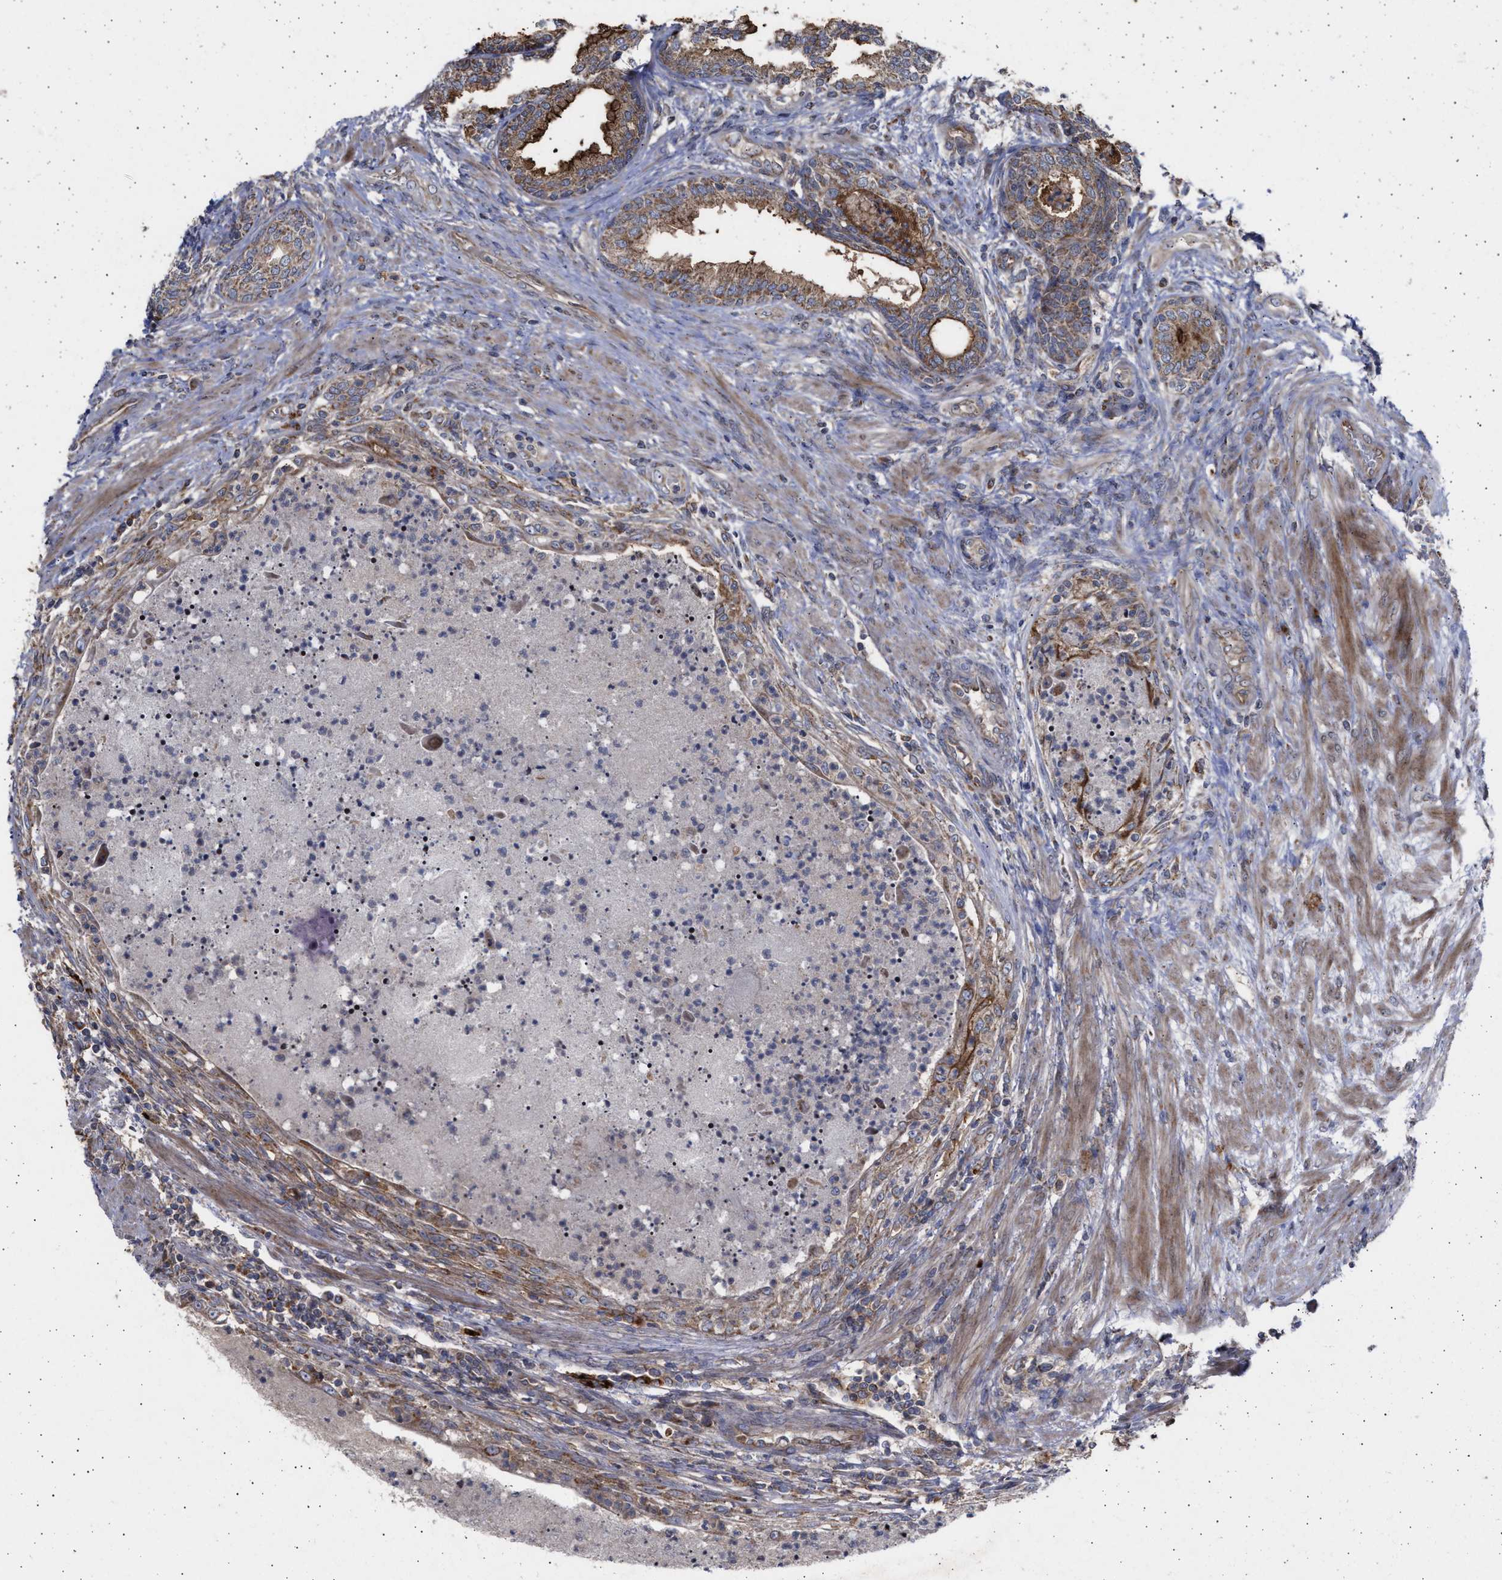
{"staining": {"intensity": "strong", "quantity": ">75%", "location": "cytoplasmic/membranous"}, "tissue": "prostate", "cell_type": "Glandular cells", "image_type": "normal", "snomed": [{"axis": "morphology", "description": "Normal tissue, NOS"}, {"axis": "topography", "description": "Prostate"}], "caption": "Immunohistochemistry (IHC) image of unremarkable prostate stained for a protein (brown), which displays high levels of strong cytoplasmic/membranous expression in about >75% of glandular cells.", "gene": "TTC19", "patient": {"sex": "male", "age": 76}}